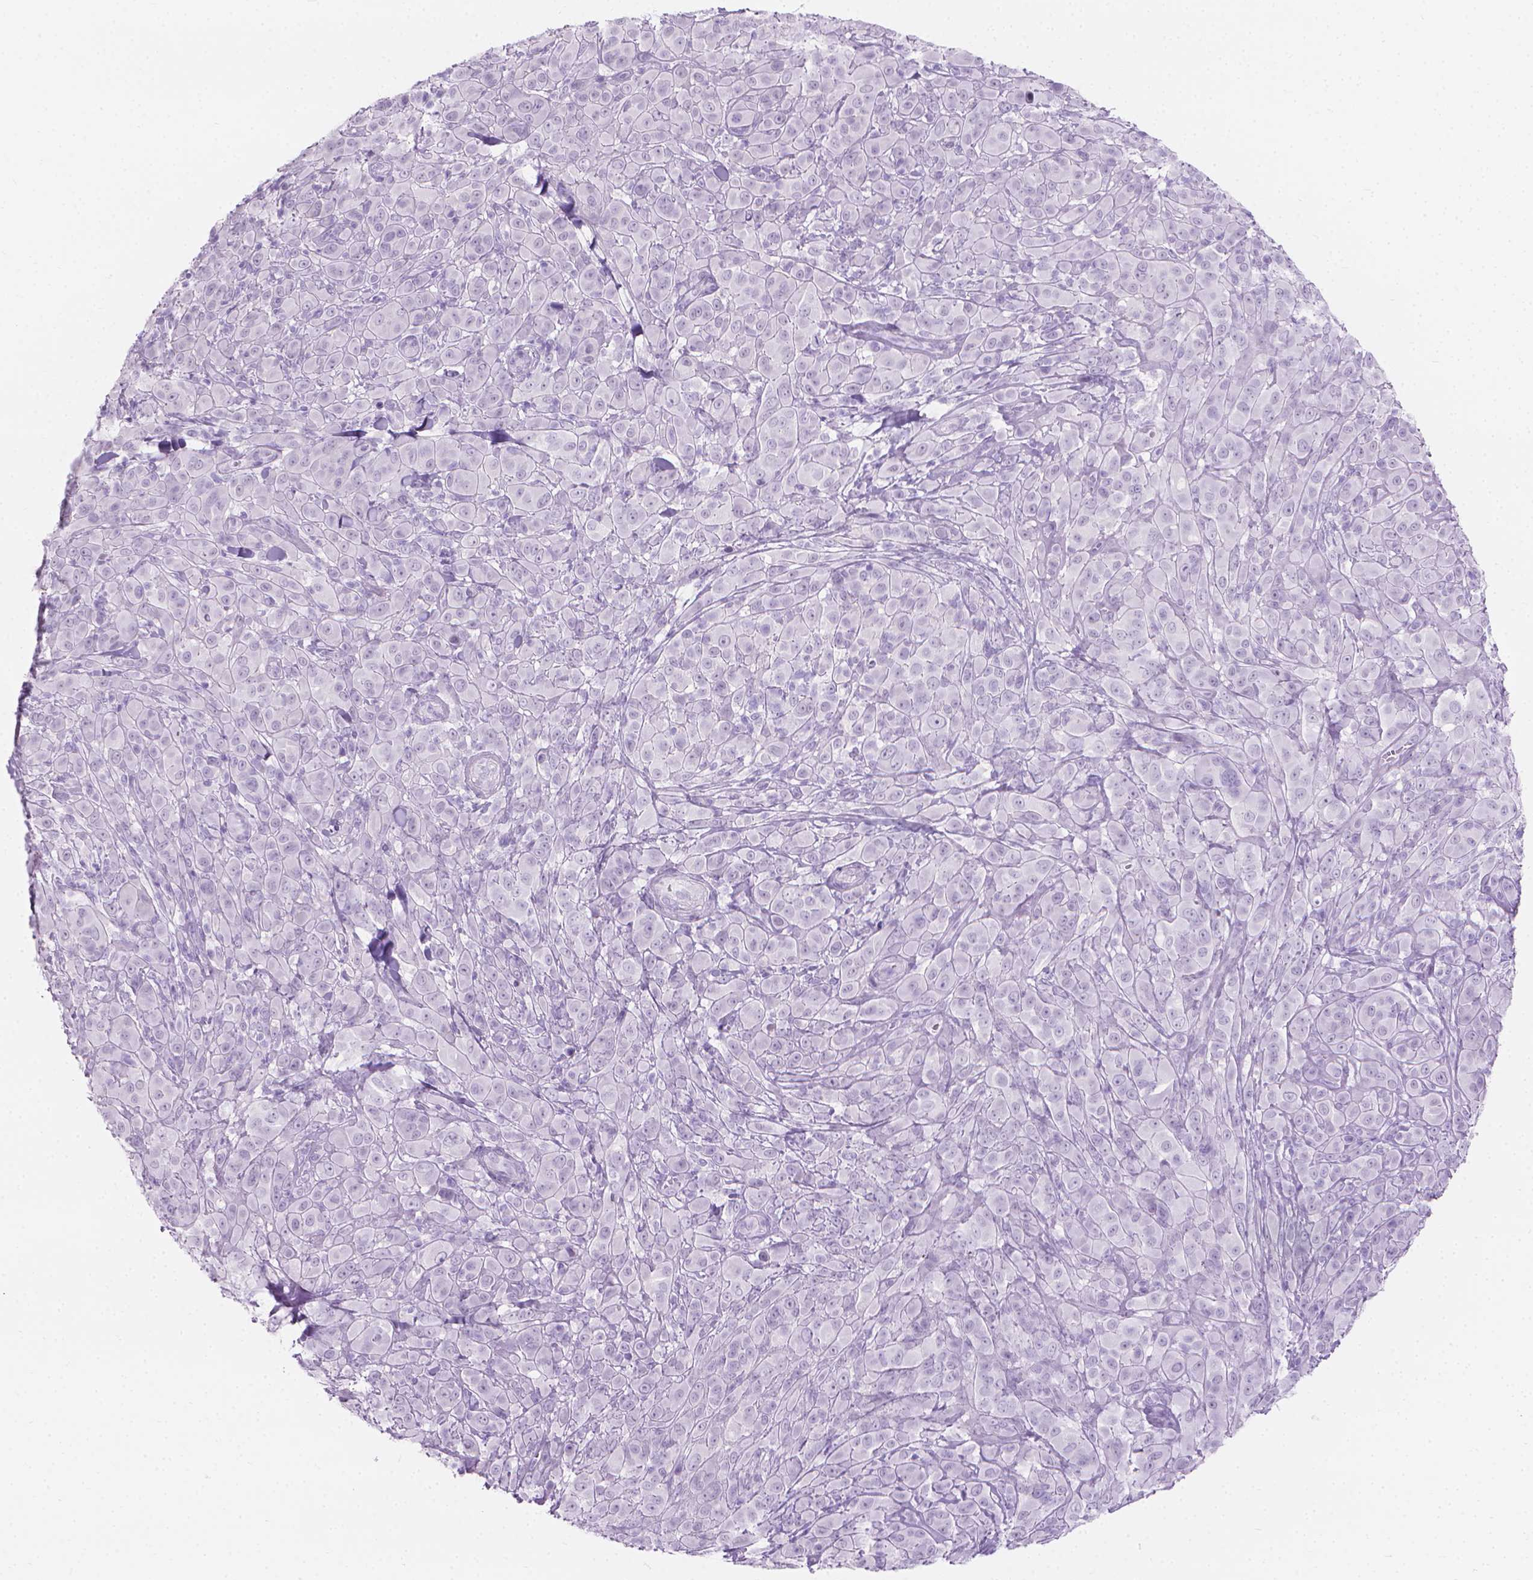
{"staining": {"intensity": "negative", "quantity": "none", "location": "none"}, "tissue": "melanoma", "cell_type": "Tumor cells", "image_type": "cancer", "snomed": [{"axis": "morphology", "description": "Malignant melanoma, NOS"}, {"axis": "topography", "description": "Skin"}], "caption": "There is no significant staining in tumor cells of melanoma.", "gene": "CFAP52", "patient": {"sex": "female", "age": 87}}